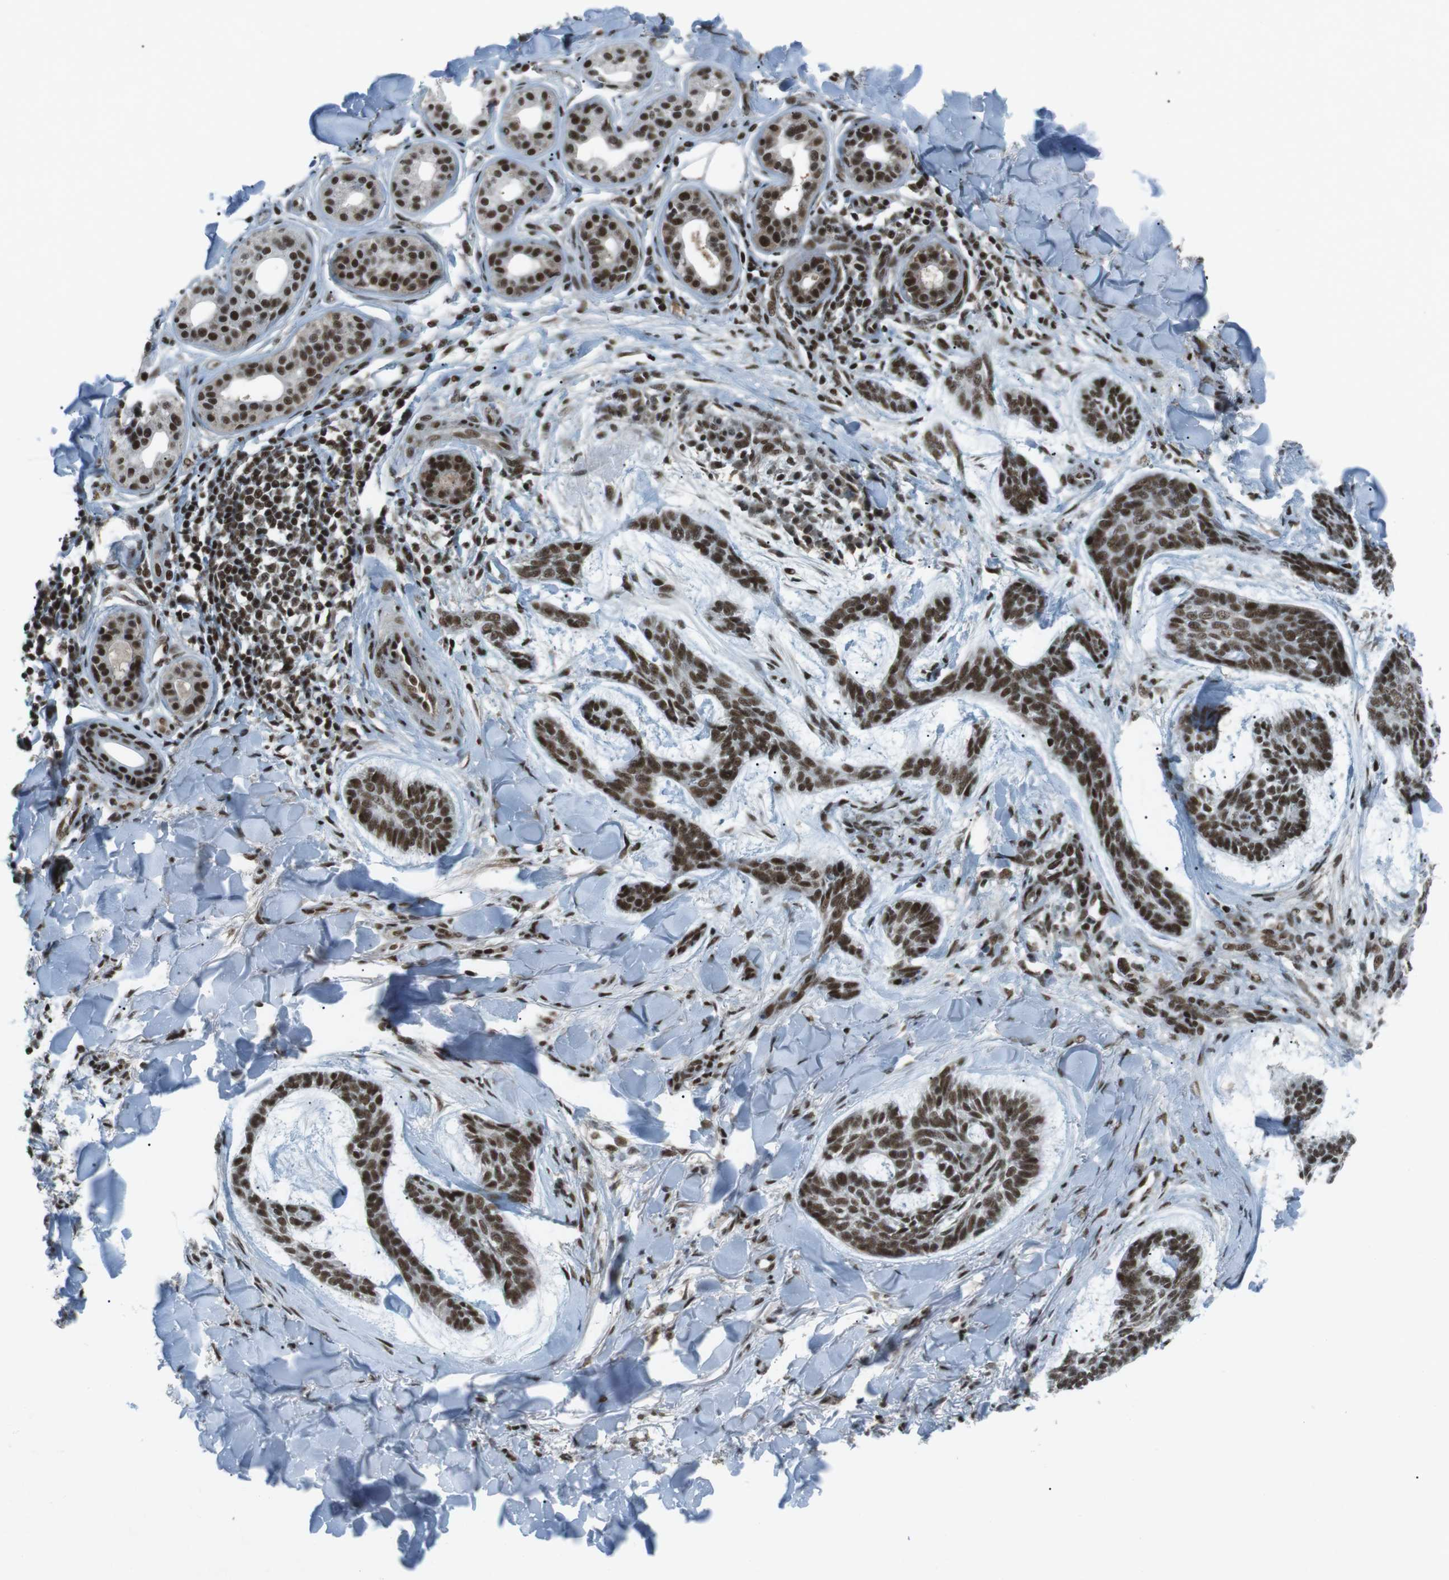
{"staining": {"intensity": "strong", "quantity": ">75%", "location": "nuclear"}, "tissue": "skin cancer", "cell_type": "Tumor cells", "image_type": "cancer", "snomed": [{"axis": "morphology", "description": "Basal cell carcinoma"}, {"axis": "topography", "description": "Skin"}], "caption": "Brown immunohistochemical staining in human skin basal cell carcinoma displays strong nuclear expression in approximately >75% of tumor cells.", "gene": "TAF1", "patient": {"sex": "male", "age": 43}}